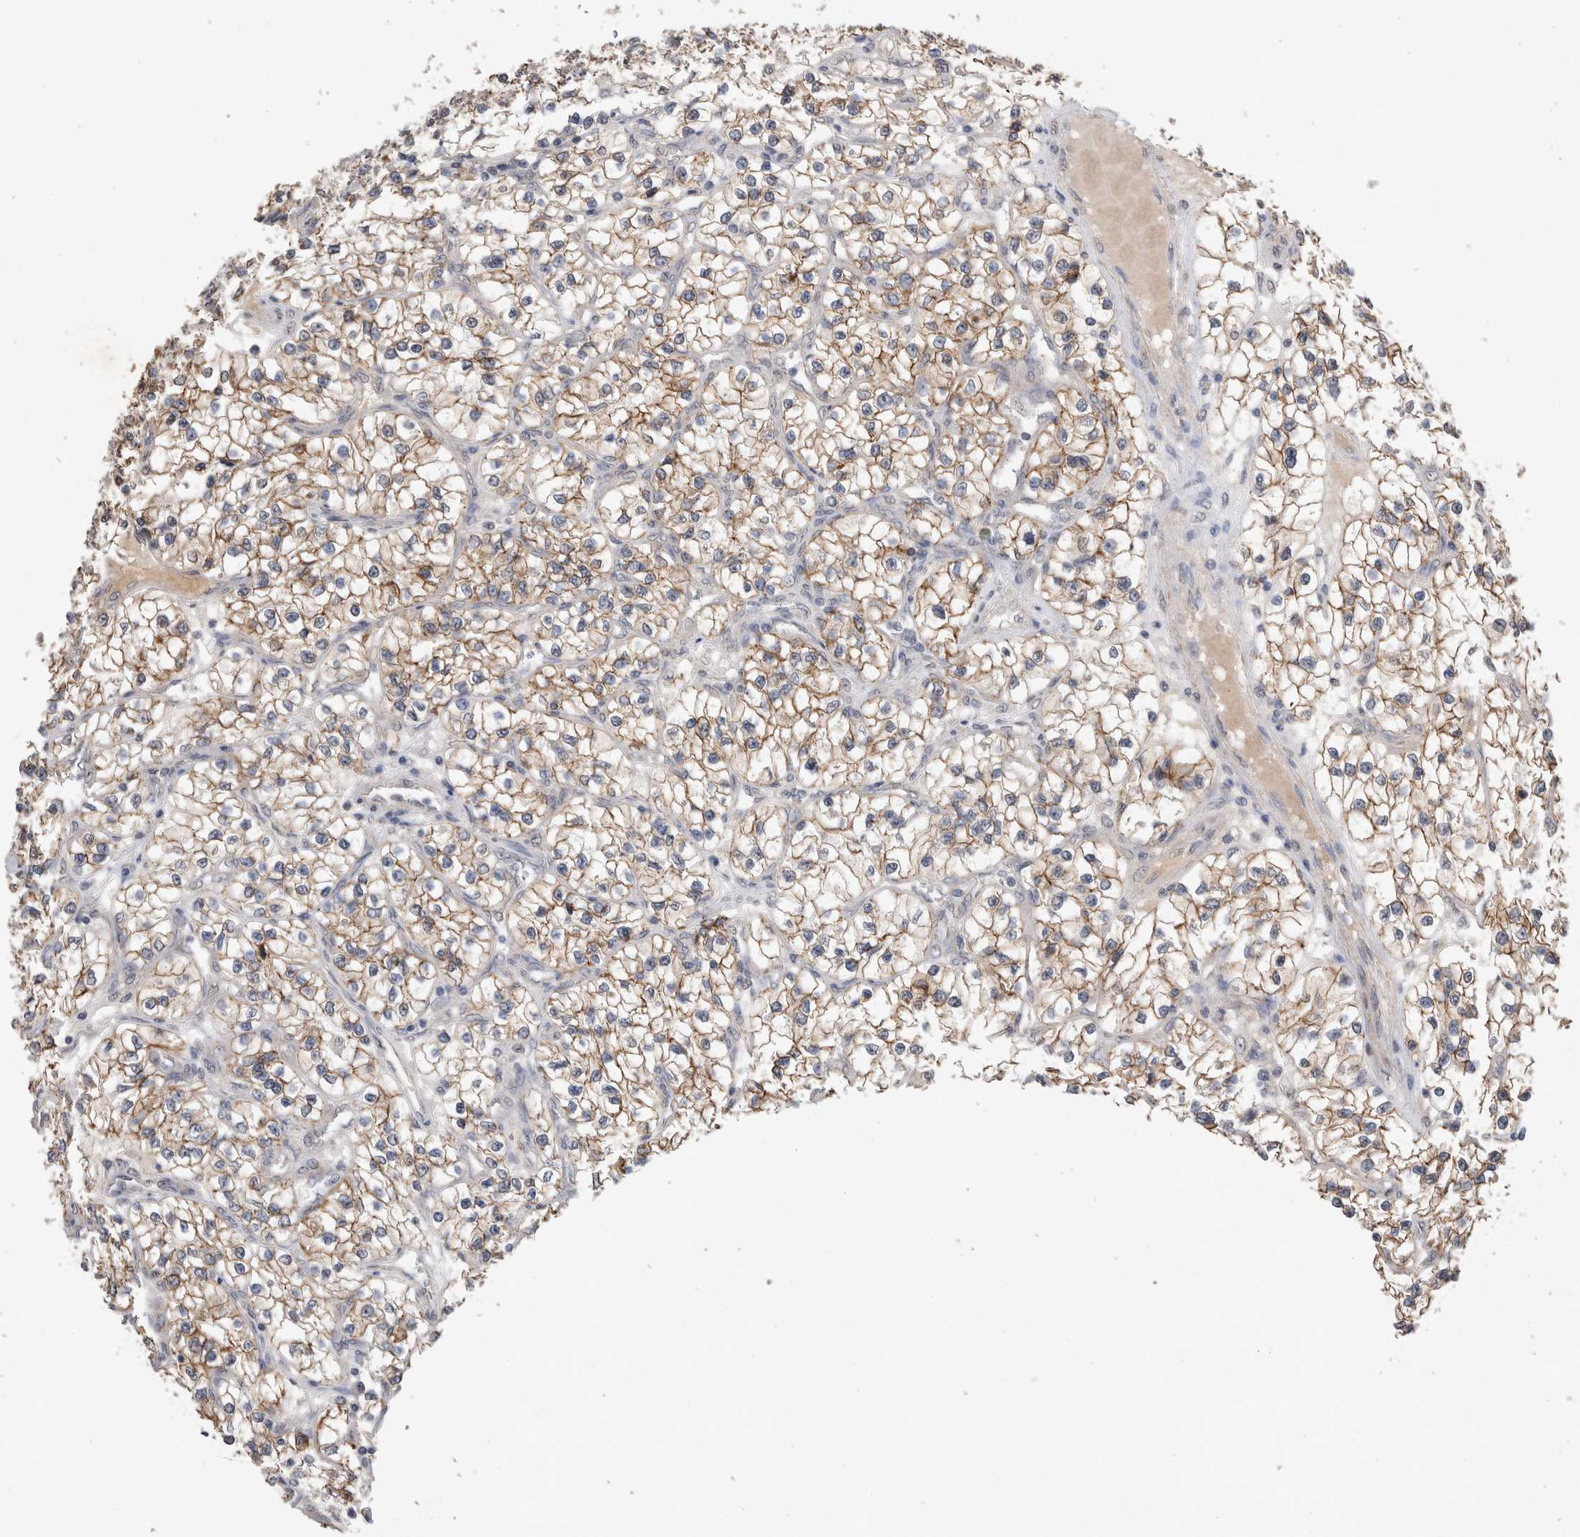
{"staining": {"intensity": "moderate", "quantity": ">75%", "location": "cytoplasmic/membranous"}, "tissue": "renal cancer", "cell_type": "Tumor cells", "image_type": "cancer", "snomed": [{"axis": "morphology", "description": "Adenocarcinoma, NOS"}, {"axis": "topography", "description": "Kidney"}], "caption": "Moderate cytoplasmic/membranous protein staining is identified in about >75% of tumor cells in renal cancer. (DAB = brown stain, brightfield microscopy at high magnification).", "gene": "CDH6", "patient": {"sex": "female", "age": 57}}